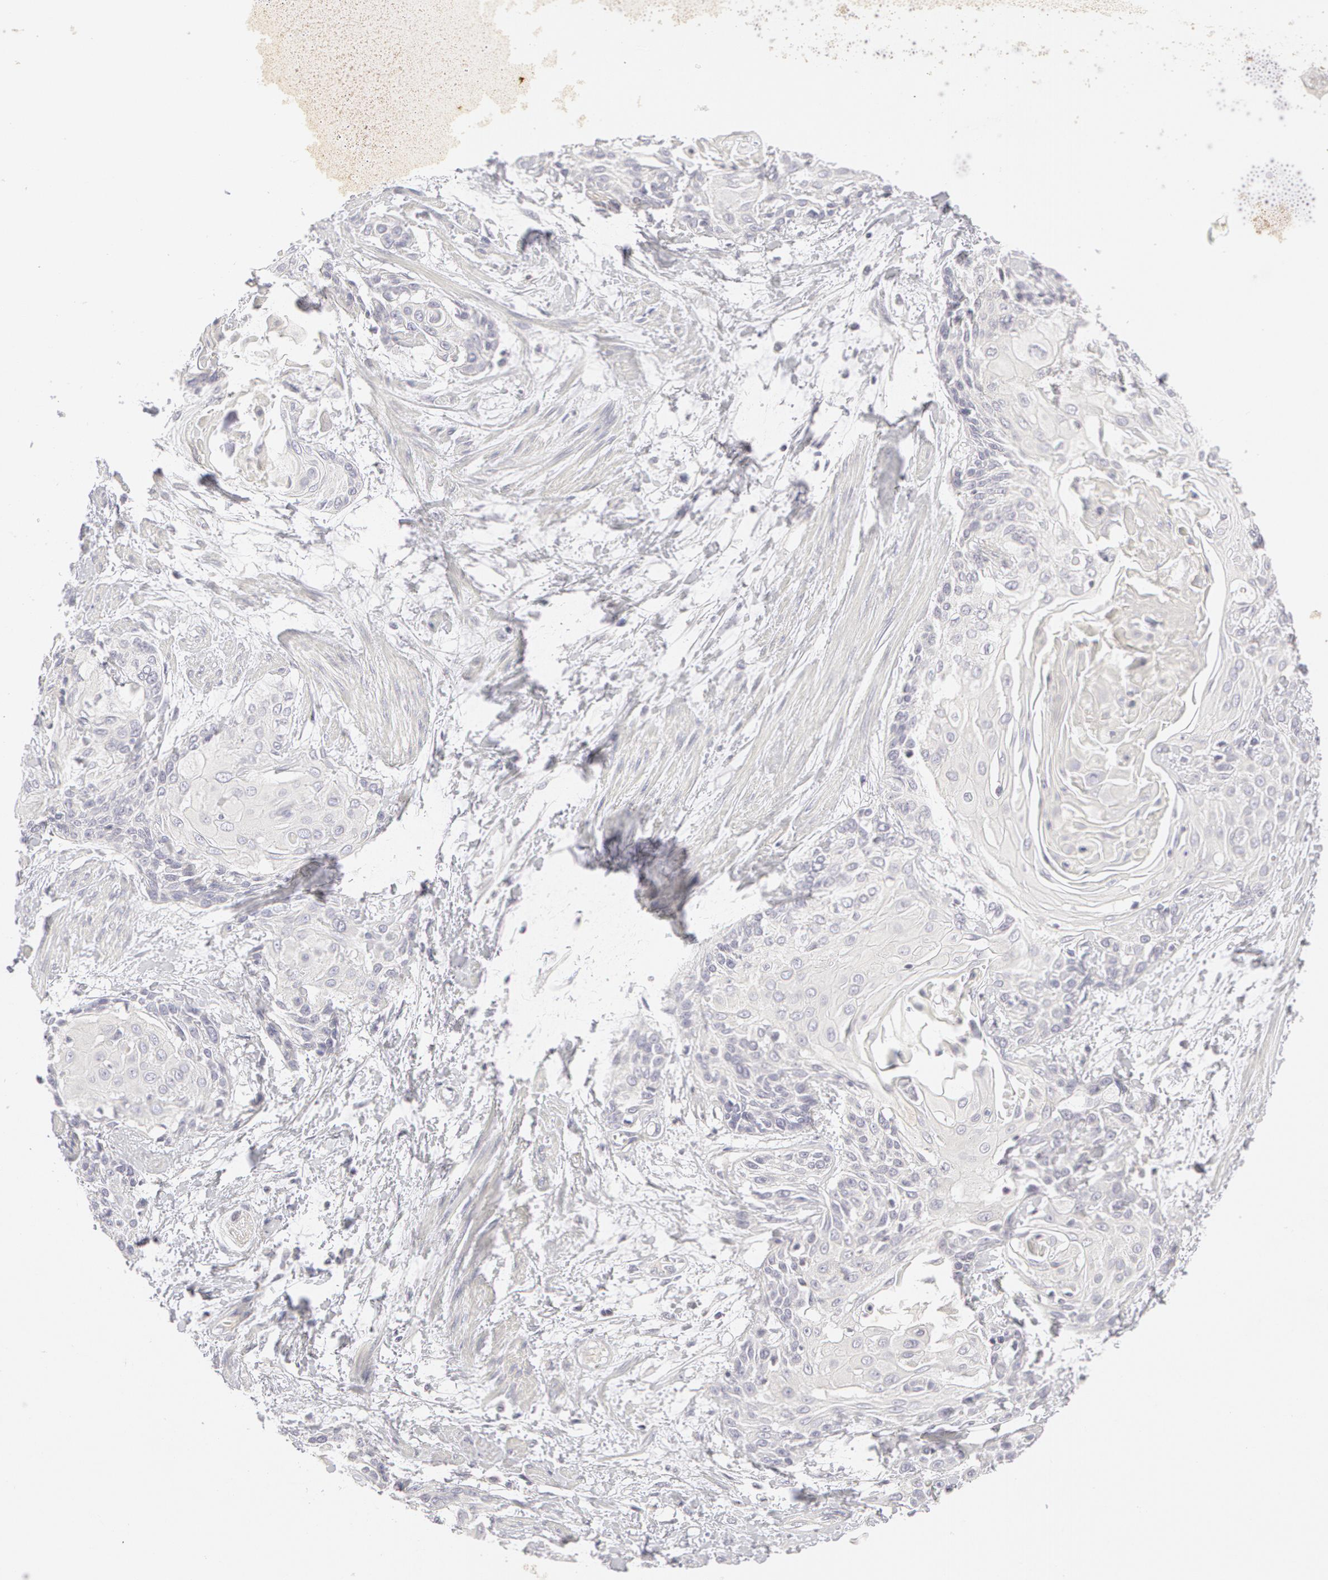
{"staining": {"intensity": "negative", "quantity": "none", "location": "none"}, "tissue": "cervical cancer", "cell_type": "Tumor cells", "image_type": "cancer", "snomed": [{"axis": "morphology", "description": "Squamous cell carcinoma, NOS"}, {"axis": "topography", "description": "Cervix"}], "caption": "Tumor cells are negative for brown protein staining in cervical squamous cell carcinoma.", "gene": "ABCB1", "patient": {"sex": "female", "age": 57}}